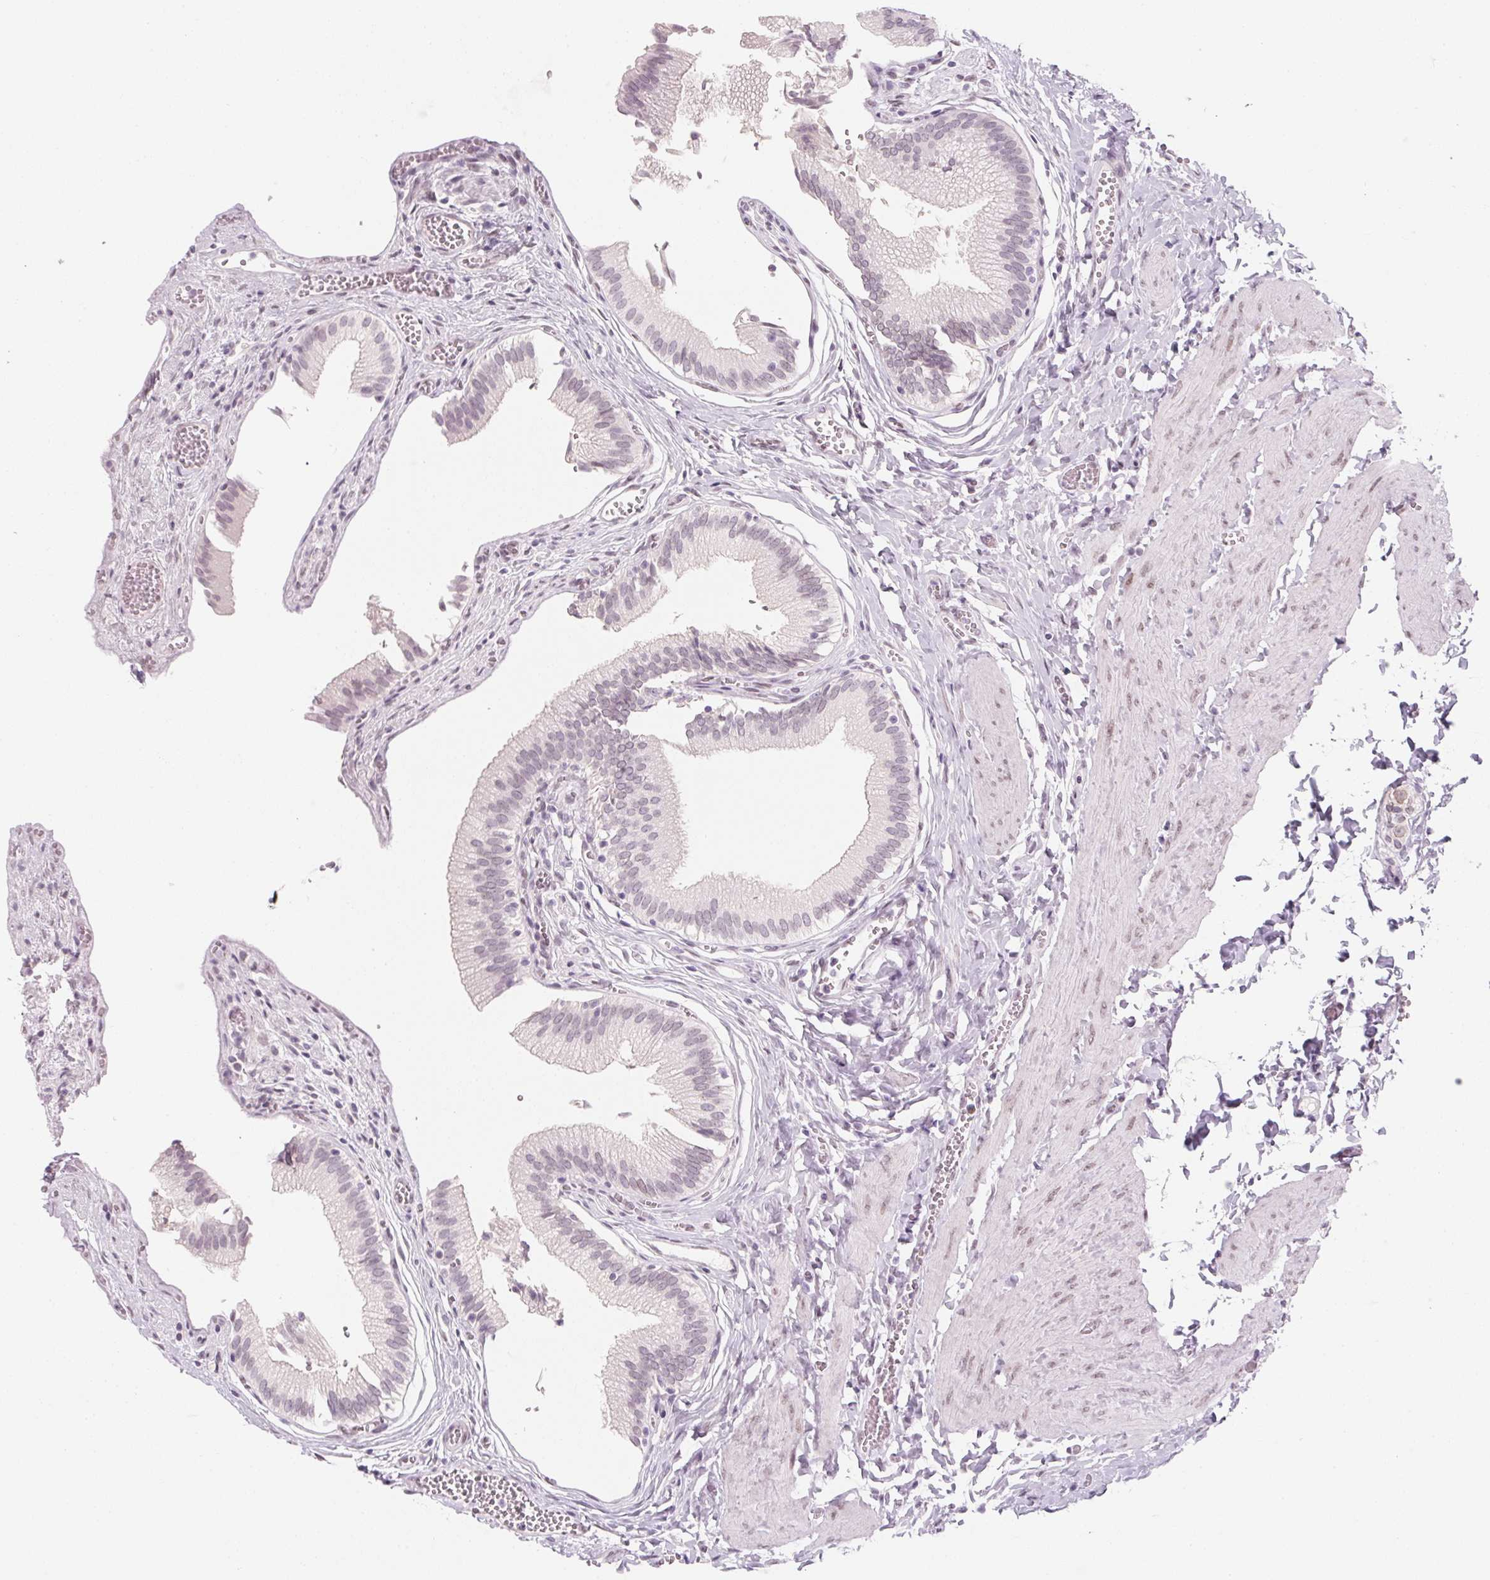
{"staining": {"intensity": "weak", "quantity": "<25%", "location": "nuclear"}, "tissue": "gallbladder", "cell_type": "Glandular cells", "image_type": "normal", "snomed": [{"axis": "morphology", "description": "Normal tissue, NOS"}, {"axis": "topography", "description": "Gallbladder"}, {"axis": "topography", "description": "Peripheral nerve tissue"}], "caption": "Immunohistochemistry image of benign gallbladder: human gallbladder stained with DAB displays no significant protein positivity in glandular cells. The staining was performed using DAB (3,3'-diaminobenzidine) to visualize the protein expression in brown, while the nuclei were stained in blue with hematoxylin (Magnification: 20x).", "gene": "KCNQ2", "patient": {"sex": "male", "age": 17}}